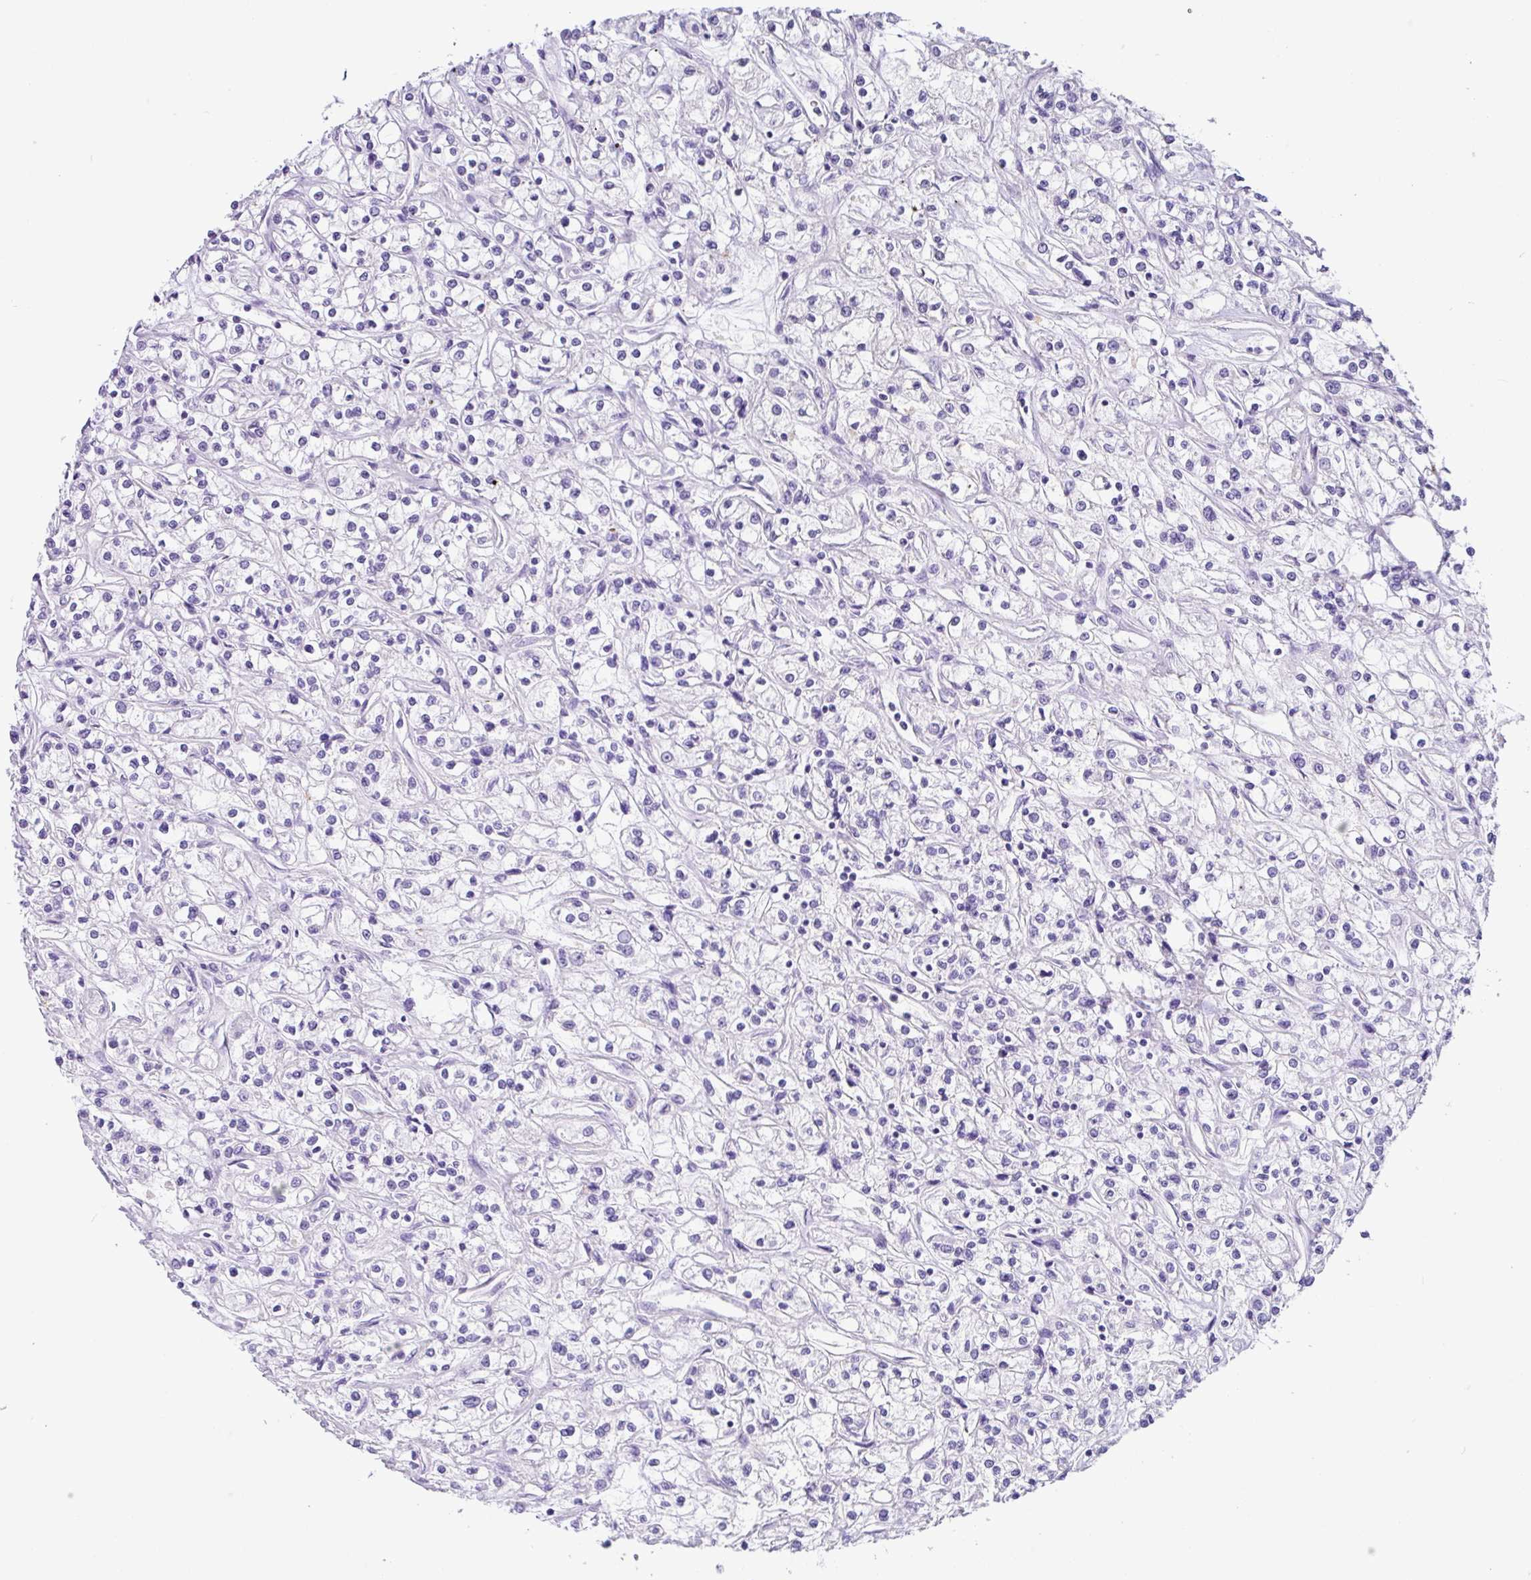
{"staining": {"intensity": "negative", "quantity": "none", "location": "none"}, "tissue": "renal cancer", "cell_type": "Tumor cells", "image_type": "cancer", "snomed": [{"axis": "morphology", "description": "Adenocarcinoma, NOS"}, {"axis": "topography", "description": "Kidney"}], "caption": "Immunohistochemical staining of renal cancer (adenocarcinoma) exhibits no significant expression in tumor cells.", "gene": "ZG16", "patient": {"sex": "female", "age": 59}}